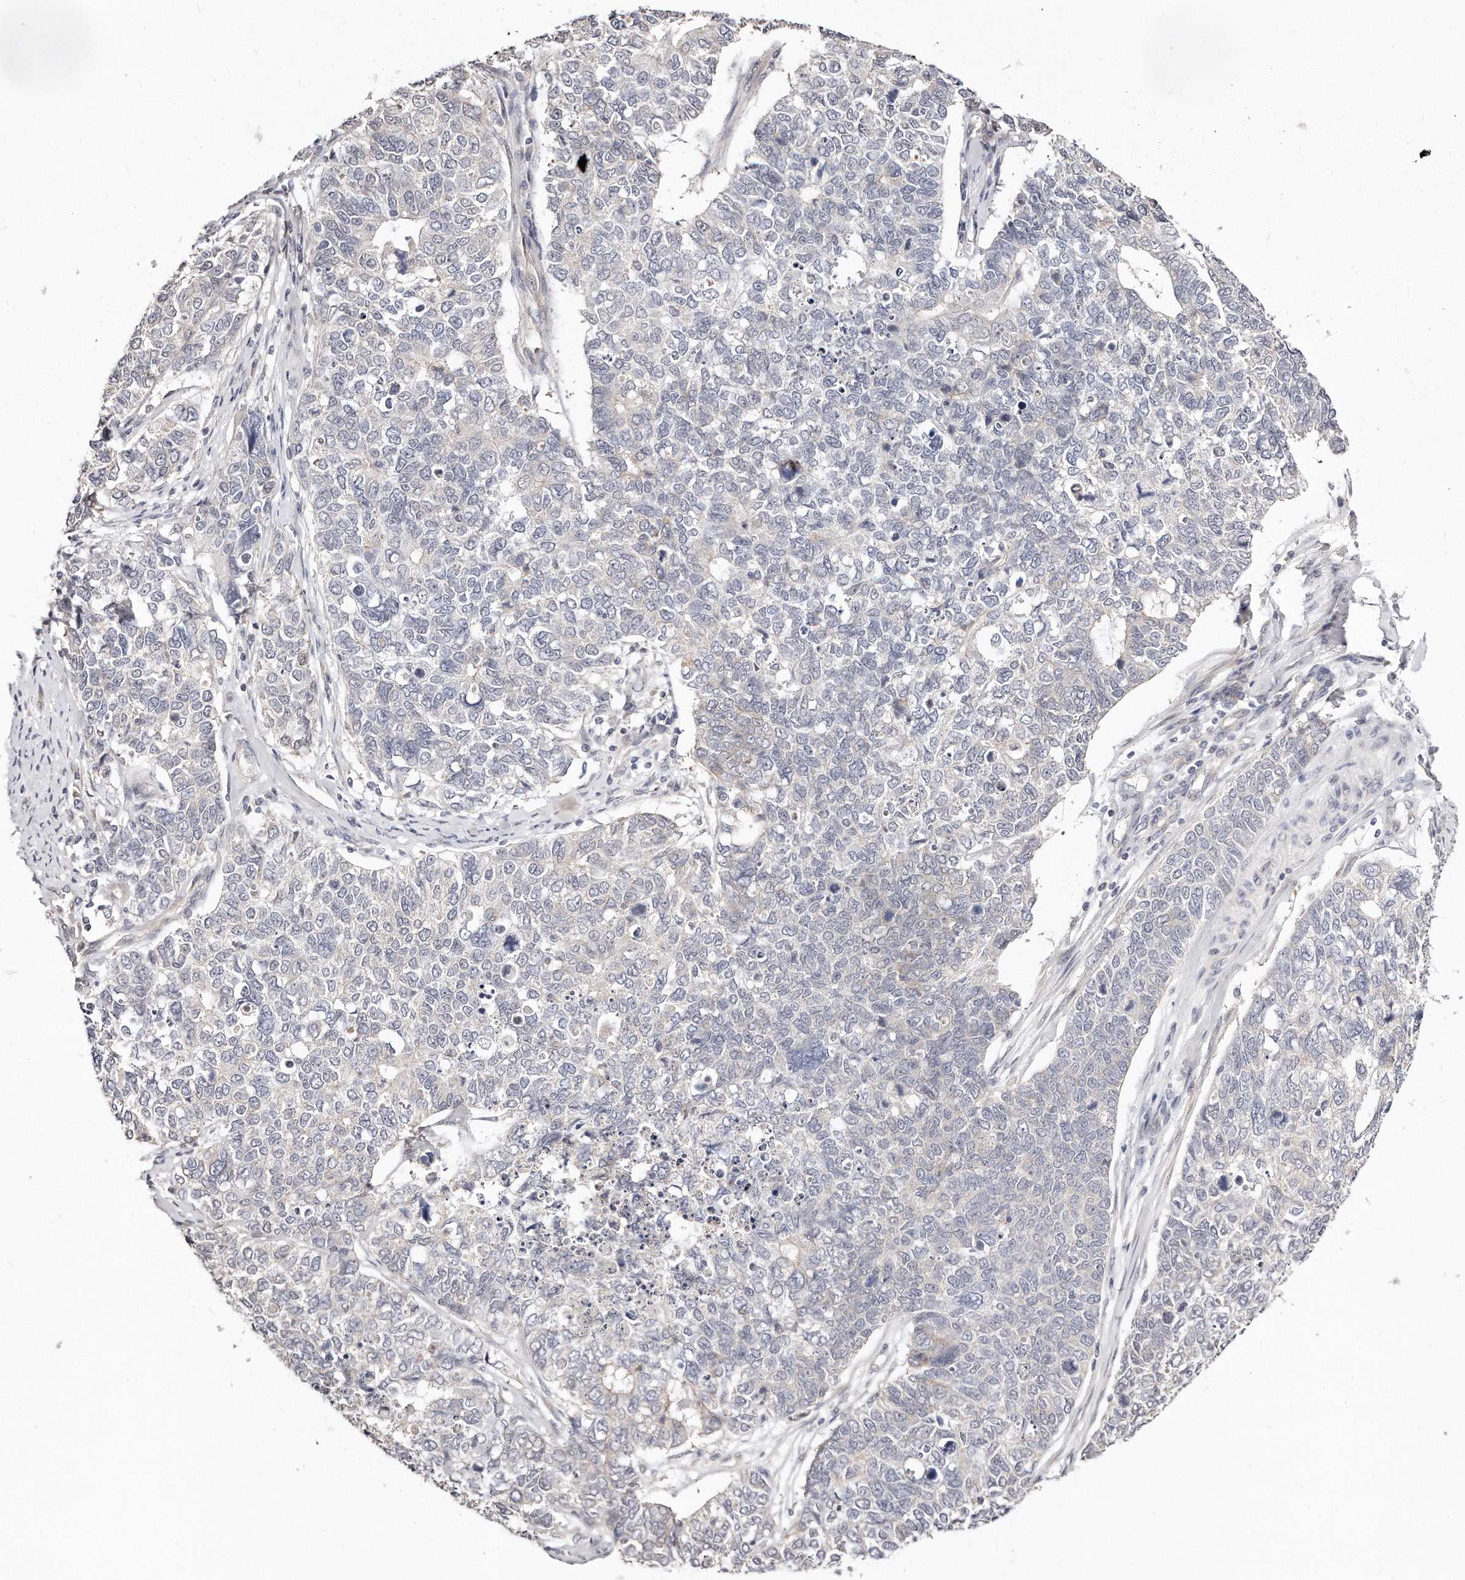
{"staining": {"intensity": "negative", "quantity": "none", "location": "none"}, "tissue": "cervical cancer", "cell_type": "Tumor cells", "image_type": "cancer", "snomed": [{"axis": "morphology", "description": "Squamous cell carcinoma, NOS"}, {"axis": "topography", "description": "Cervix"}], "caption": "This is an IHC photomicrograph of cervical cancer. There is no staining in tumor cells.", "gene": "CASZ1", "patient": {"sex": "female", "age": 63}}